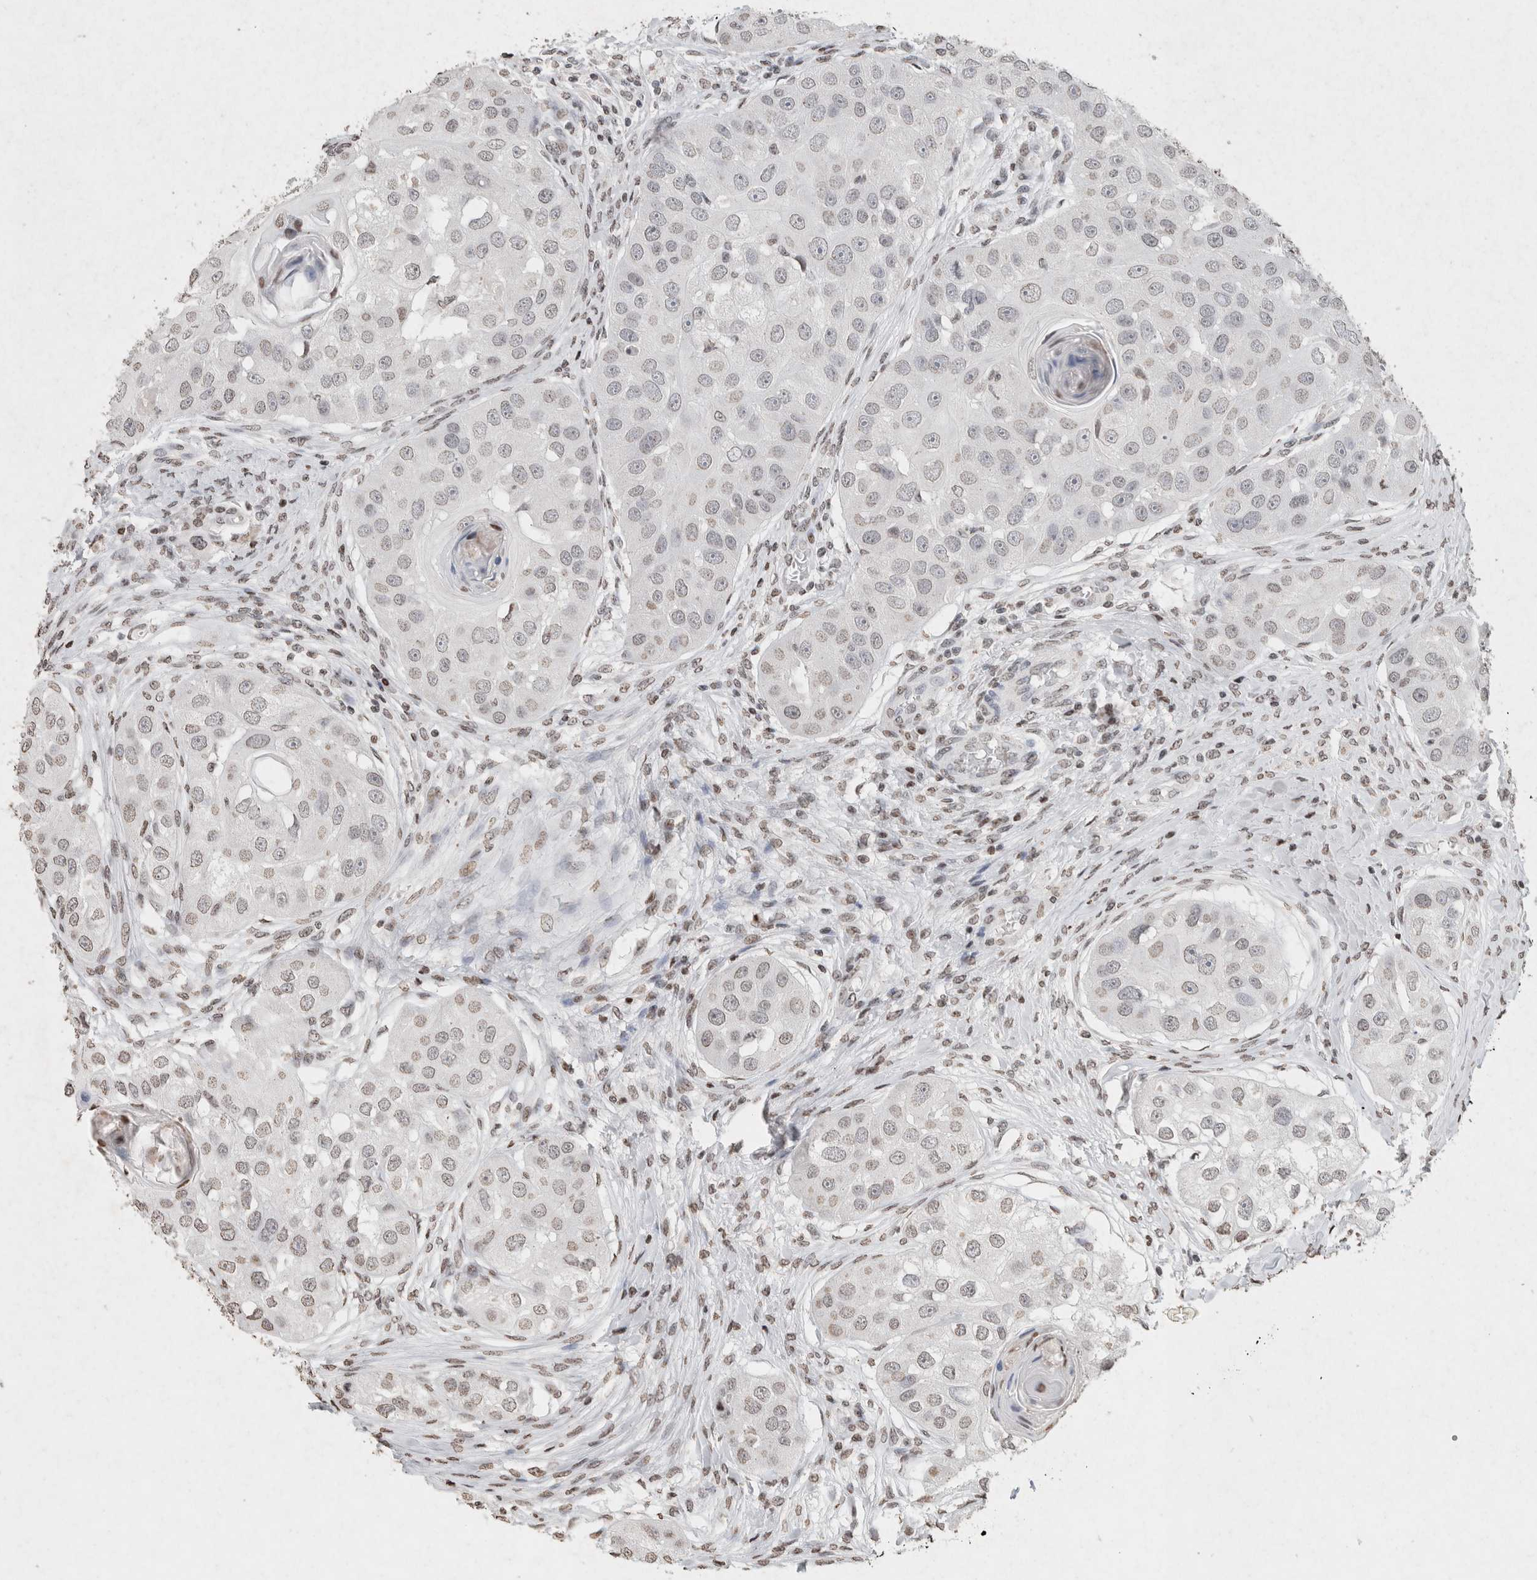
{"staining": {"intensity": "weak", "quantity": "<25%", "location": "nuclear"}, "tissue": "head and neck cancer", "cell_type": "Tumor cells", "image_type": "cancer", "snomed": [{"axis": "morphology", "description": "Normal tissue, NOS"}, {"axis": "morphology", "description": "Squamous cell carcinoma, NOS"}, {"axis": "topography", "description": "Skeletal muscle"}, {"axis": "topography", "description": "Head-Neck"}], "caption": "A photomicrograph of human head and neck squamous cell carcinoma is negative for staining in tumor cells. (Immunohistochemistry, brightfield microscopy, high magnification).", "gene": "CNTN1", "patient": {"sex": "male", "age": 51}}